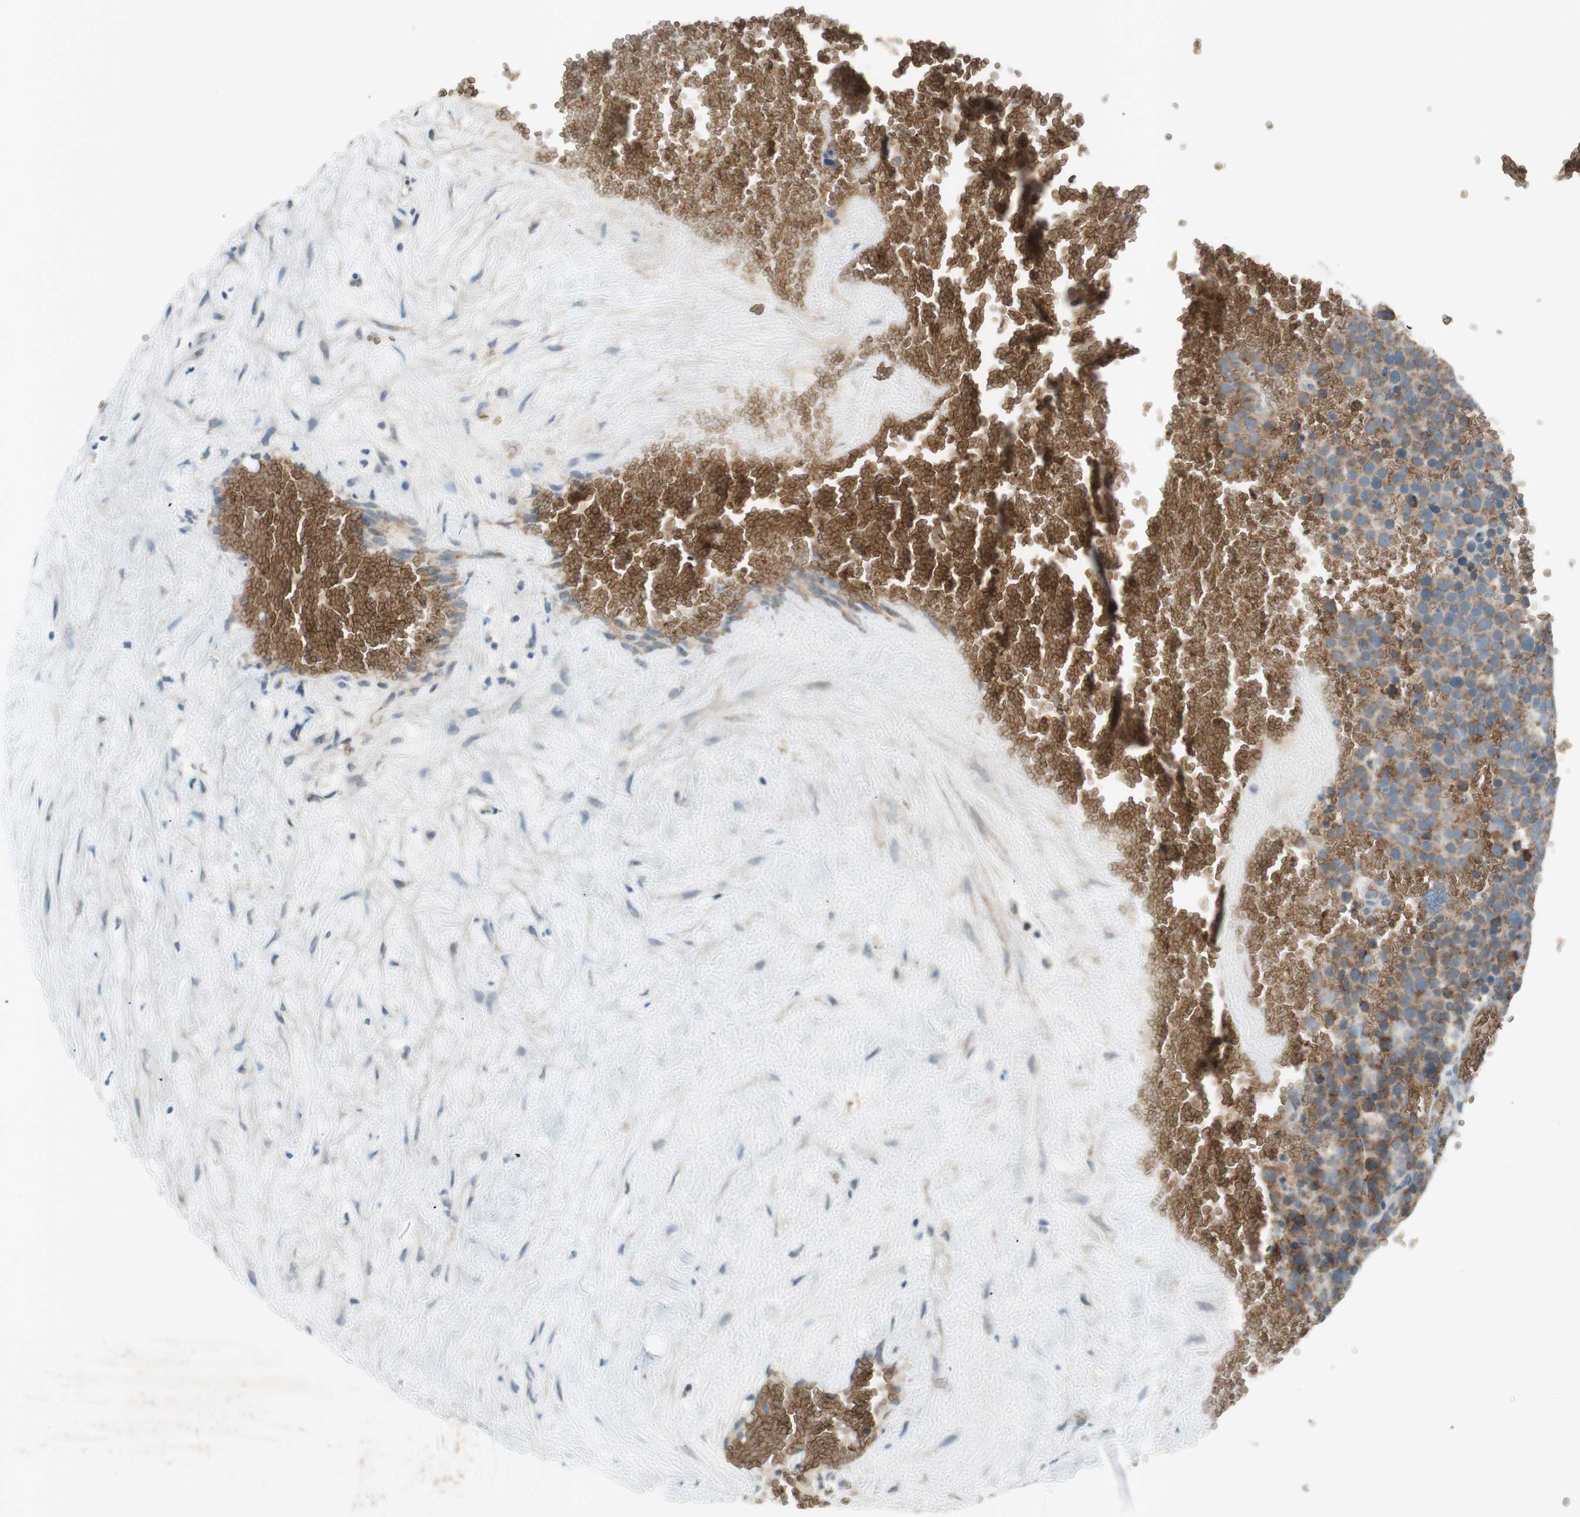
{"staining": {"intensity": "moderate", "quantity": ">75%", "location": "cytoplasmic/membranous"}, "tissue": "testis cancer", "cell_type": "Tumor cells", "image_type": "cancer", "snomed": [{"axis": "morphology", "description": "Seminoma, NOS"}, {"axis": "topography", "description": "Testis"}], "caption": "This histopathology image exhibits IHC staining of human seminoma (testis), with medium moderate cytoplasmic/membranous expression in about >75% of tumor cells.", "gene": "GYPC", "patient": {"sex": "male", "age": 71}}